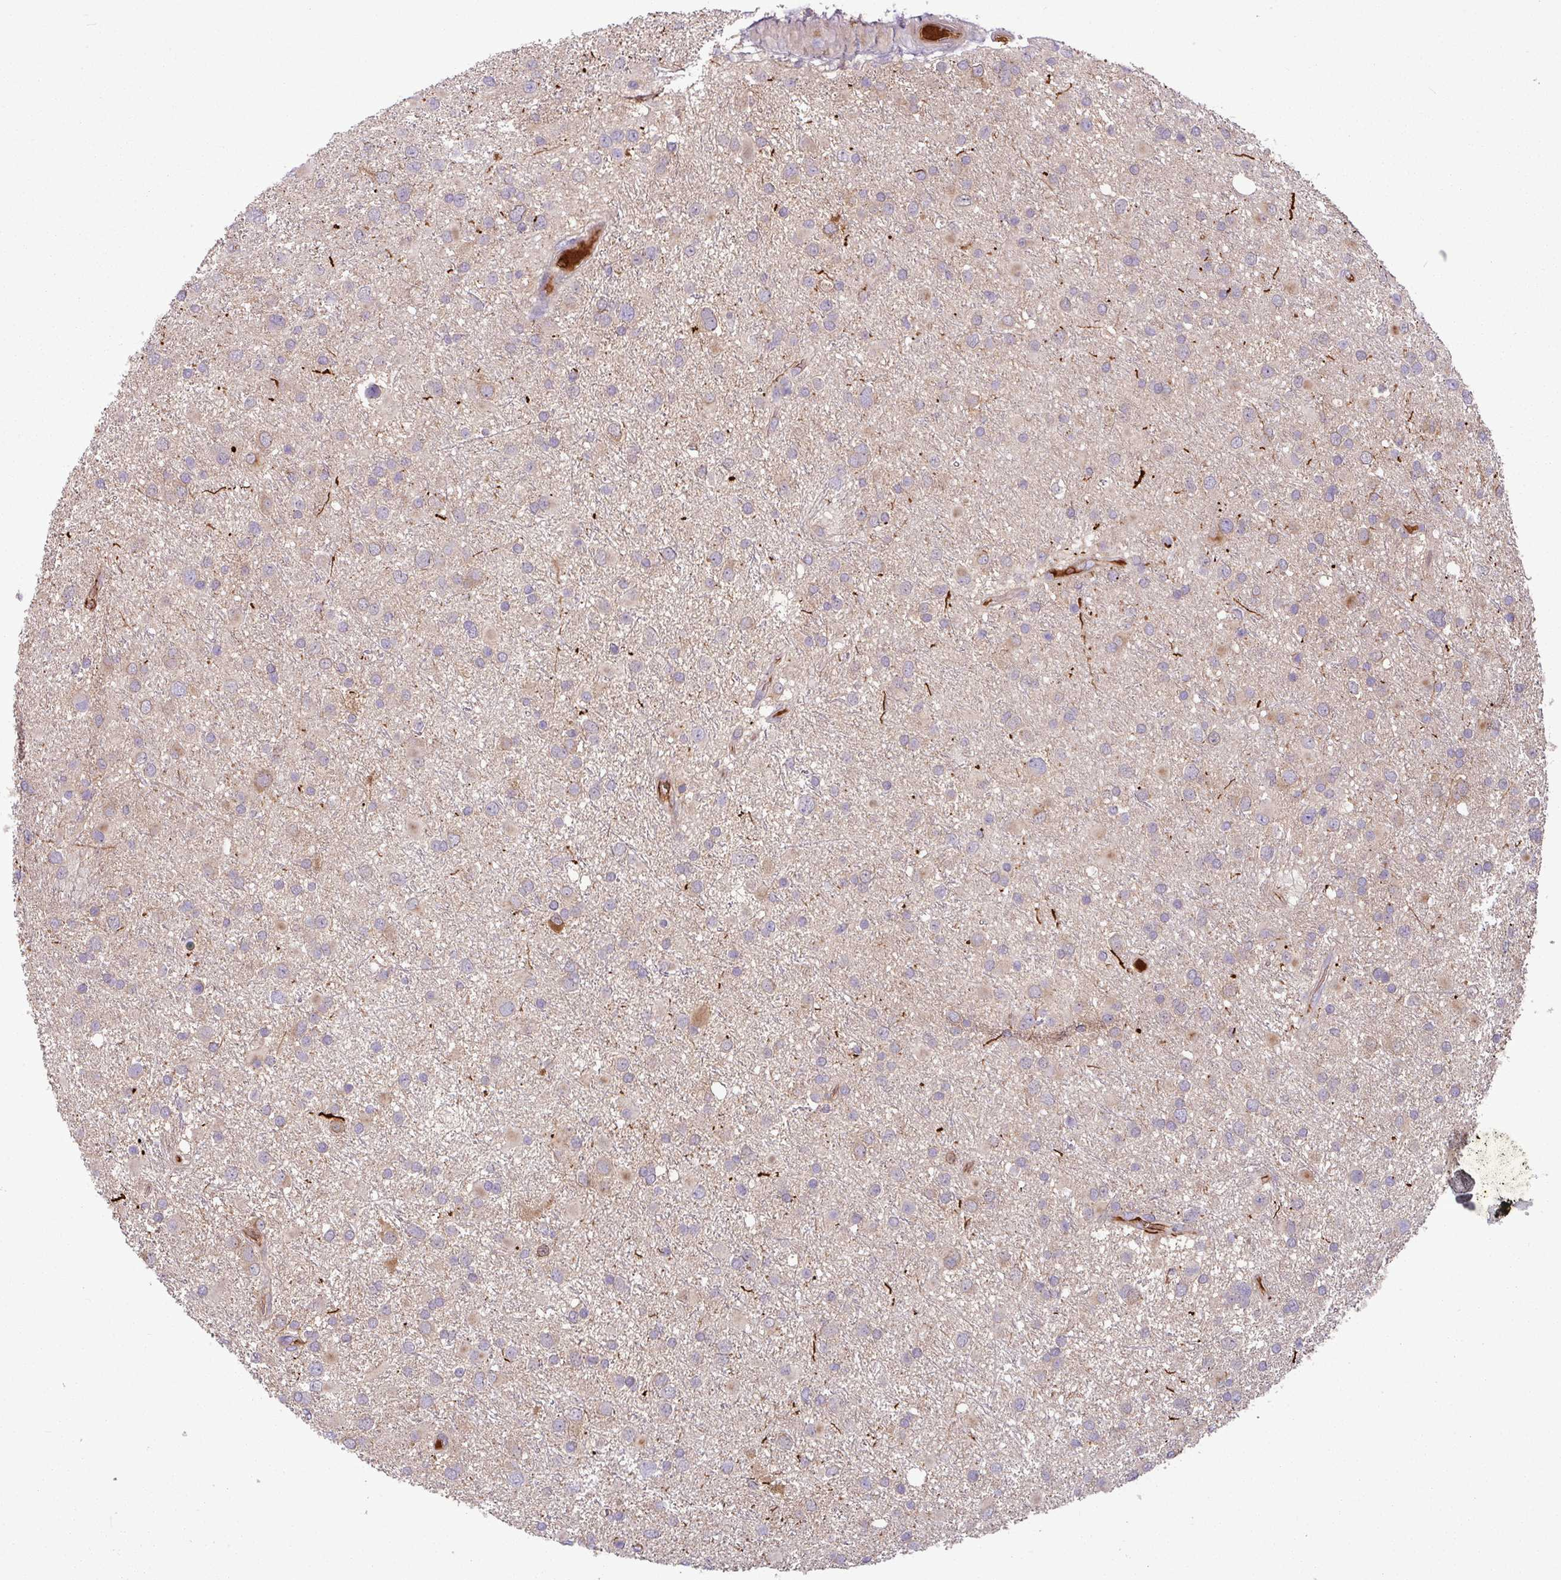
{"staining": {"intensity": "moderate", "quantity": "<25%", "location": "cytoplasmic/membranous"}, "tissue": "glioma", "cell_type": "Tumor cells", "image_type": "cancer", "snomed": [{"axis": "morphology", "description": "Glioma, malignant, Low grade"}, {"axis": "topography", "description": "Brain"}], "caption": "Protein staining of malignant glioma (low-grade) tissue demonstrates moderate cytoplasmic/membranous expression in approximately <25% of tumor cells. The staining was performed using DAB to visualize the protein expression in brown, while the nuclei were stained in blue with hematoxylin (Magnification: 20x).", "gene": "C4B", "patient": {"sex": "female", "age": 32}}